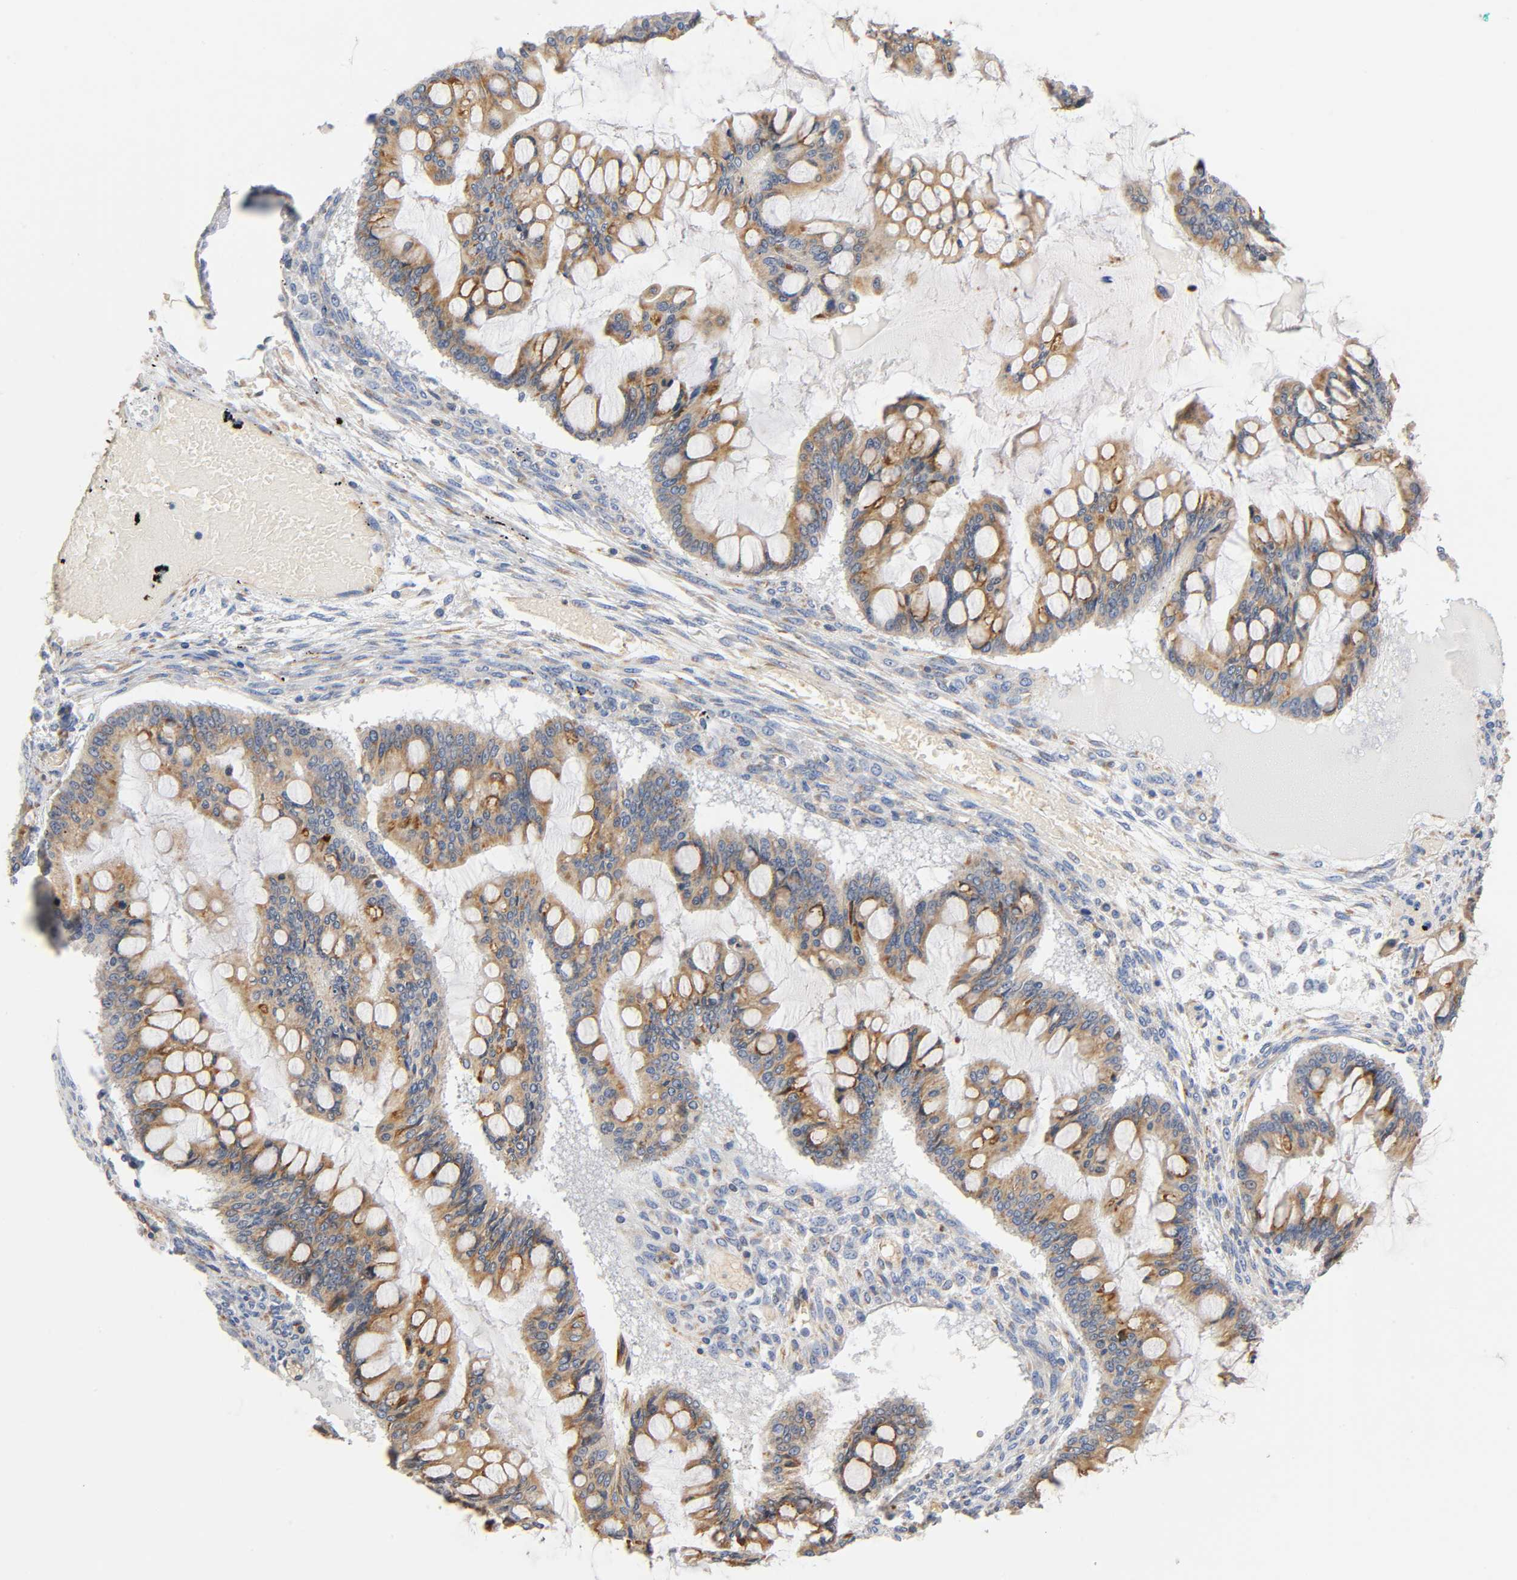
{"staining": {"intensity": "weak", "quantity": ">75%", "location": "cytoplasmic/membranous"}, "tissue": "ovarian cancer", "cell_type": "Tumor cells", "image_type": "cancer", "snomed": [{"axis": "morphology", "description": "Cystadenocarcinoma, mucinous, NOS"}, {"axis": "topography", "description": "Ovary"}], "caption": "A photomicrograph of ovarian mucinous cystadenocarcinoma stained for a protein demonstrates weak cytoplasmic/membranous brown staining in tumor cells. (Brightfield microscopy of DAB IHC at high magnification).", "gene": "UCKL1", "patient": {"sex": "female", "age": 73}}